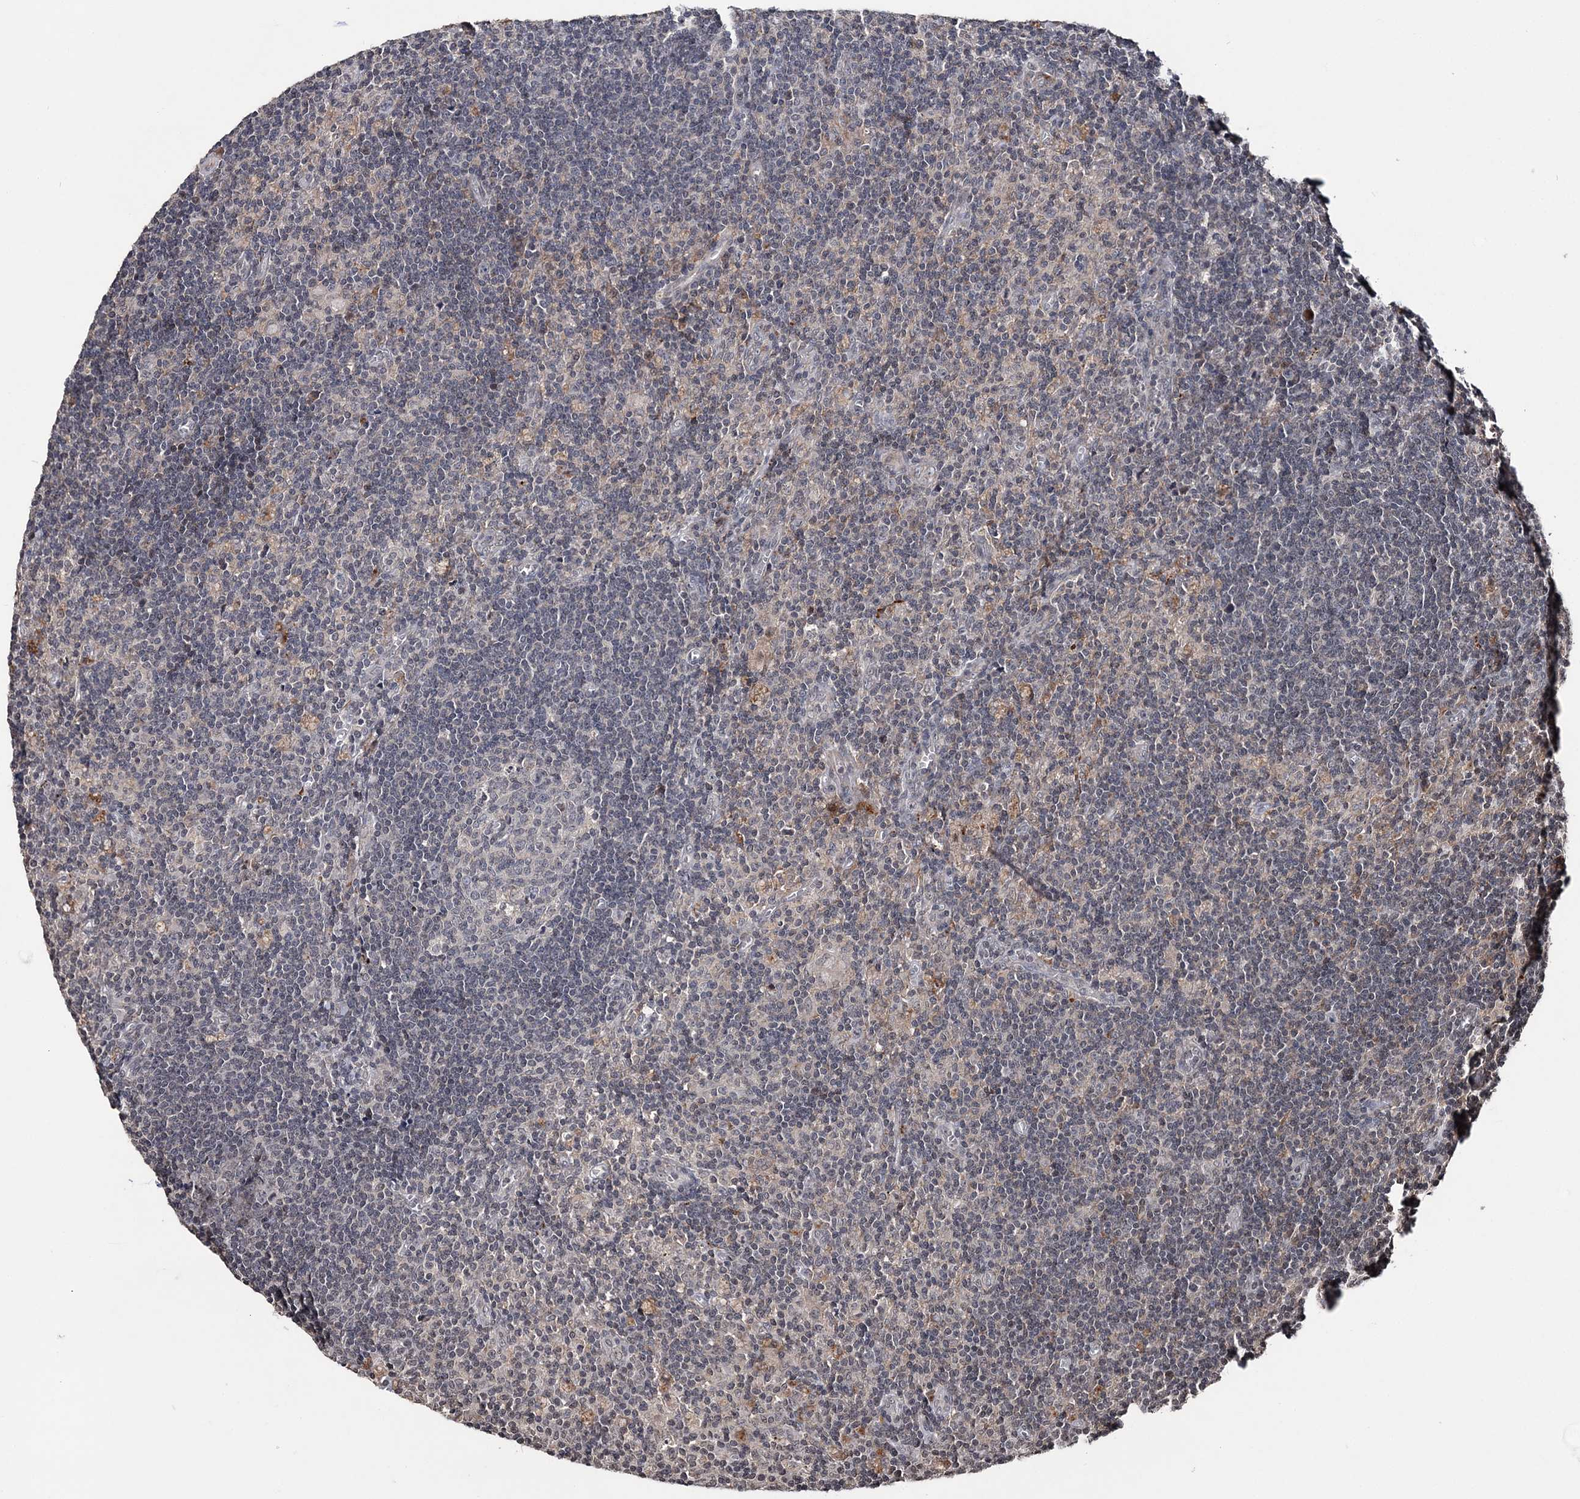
{"staining": {"intensity": "weak", "quantity": "25%-75%", "location": "cytoplasmic/membranous"}, "tissue": "lymph node", "cell_type": "Germinal center cells", "image_type": "normal", "snomed": [{"axis": "morphology", "description": "Normal tissue, NOS"}, {"axis": "topography", "description": "Lymph node"}], "caption": "Lymph node stained with a brown dye demonstrates weak cytoplasmic/membranous positive staining in approximately 25%-75% of germinal center cells.", "gene": "SOWAHB", "patient": {"sex": "male", "age": 69}}